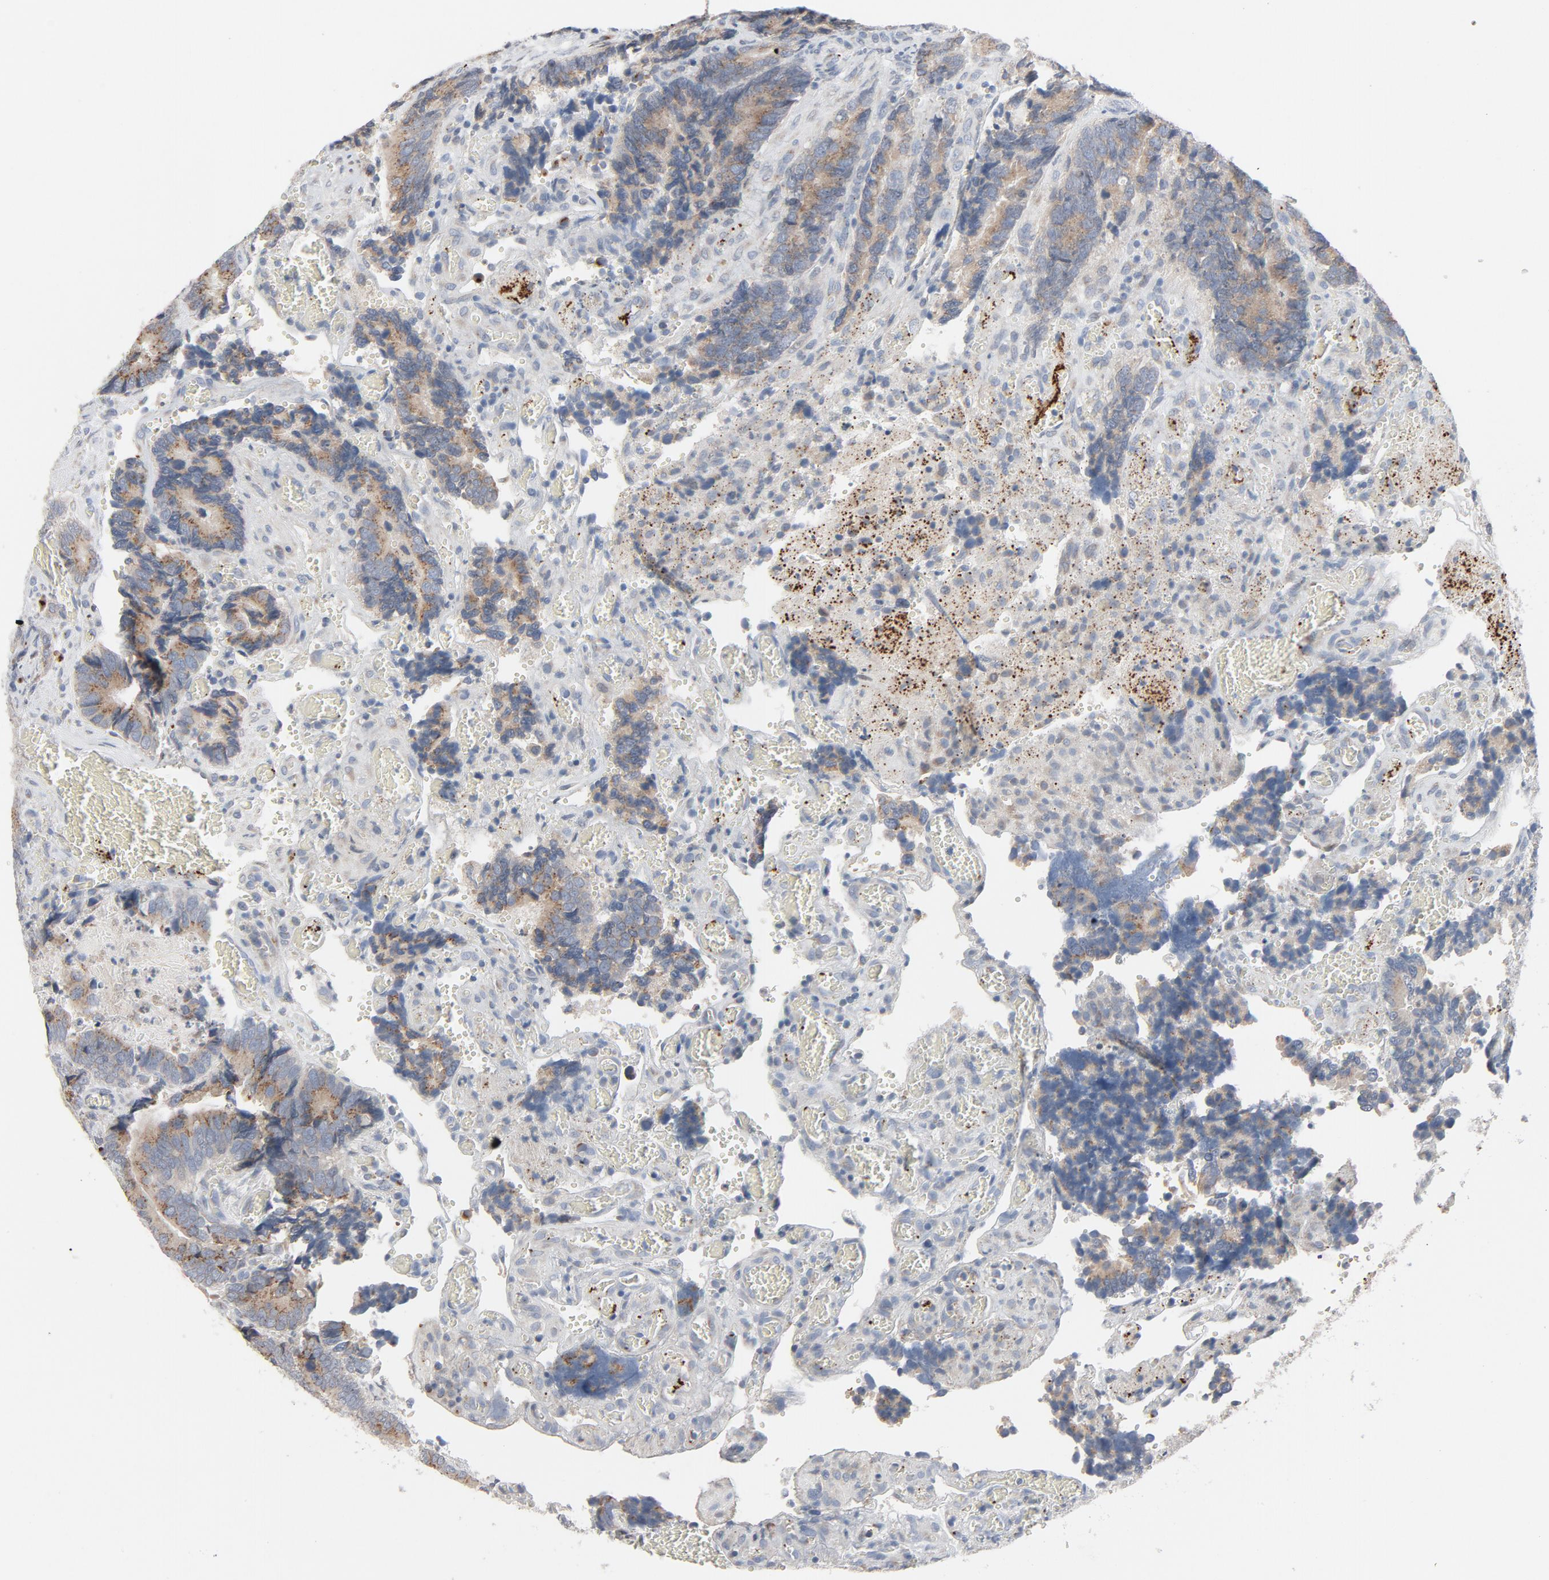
{"staining": {"intensity": "weak", "quantity": ">75%", "location": "cytoplasmic/membranous"}, "tissue": "colorectal cancer", "cell_type": "Tumor cells", "image_type": "cancer", "snomed": [{"axis": "morphology", "description": "Adenocarcinoma, NOS"}, {"axis": "topography", "description": "Colon"}], "caption": "The photomicrograph exhibits immunohistochemical staining of colorectal adenocarcinoma. There is weak cytoplasmic/membranous positivity is seen in about >75% of tumor cells. (DAB IHC, brown staining for protein, blue staining for nuclei).", "gene": "LMAN2", "patient": {"sex": "male", "age": 72}}